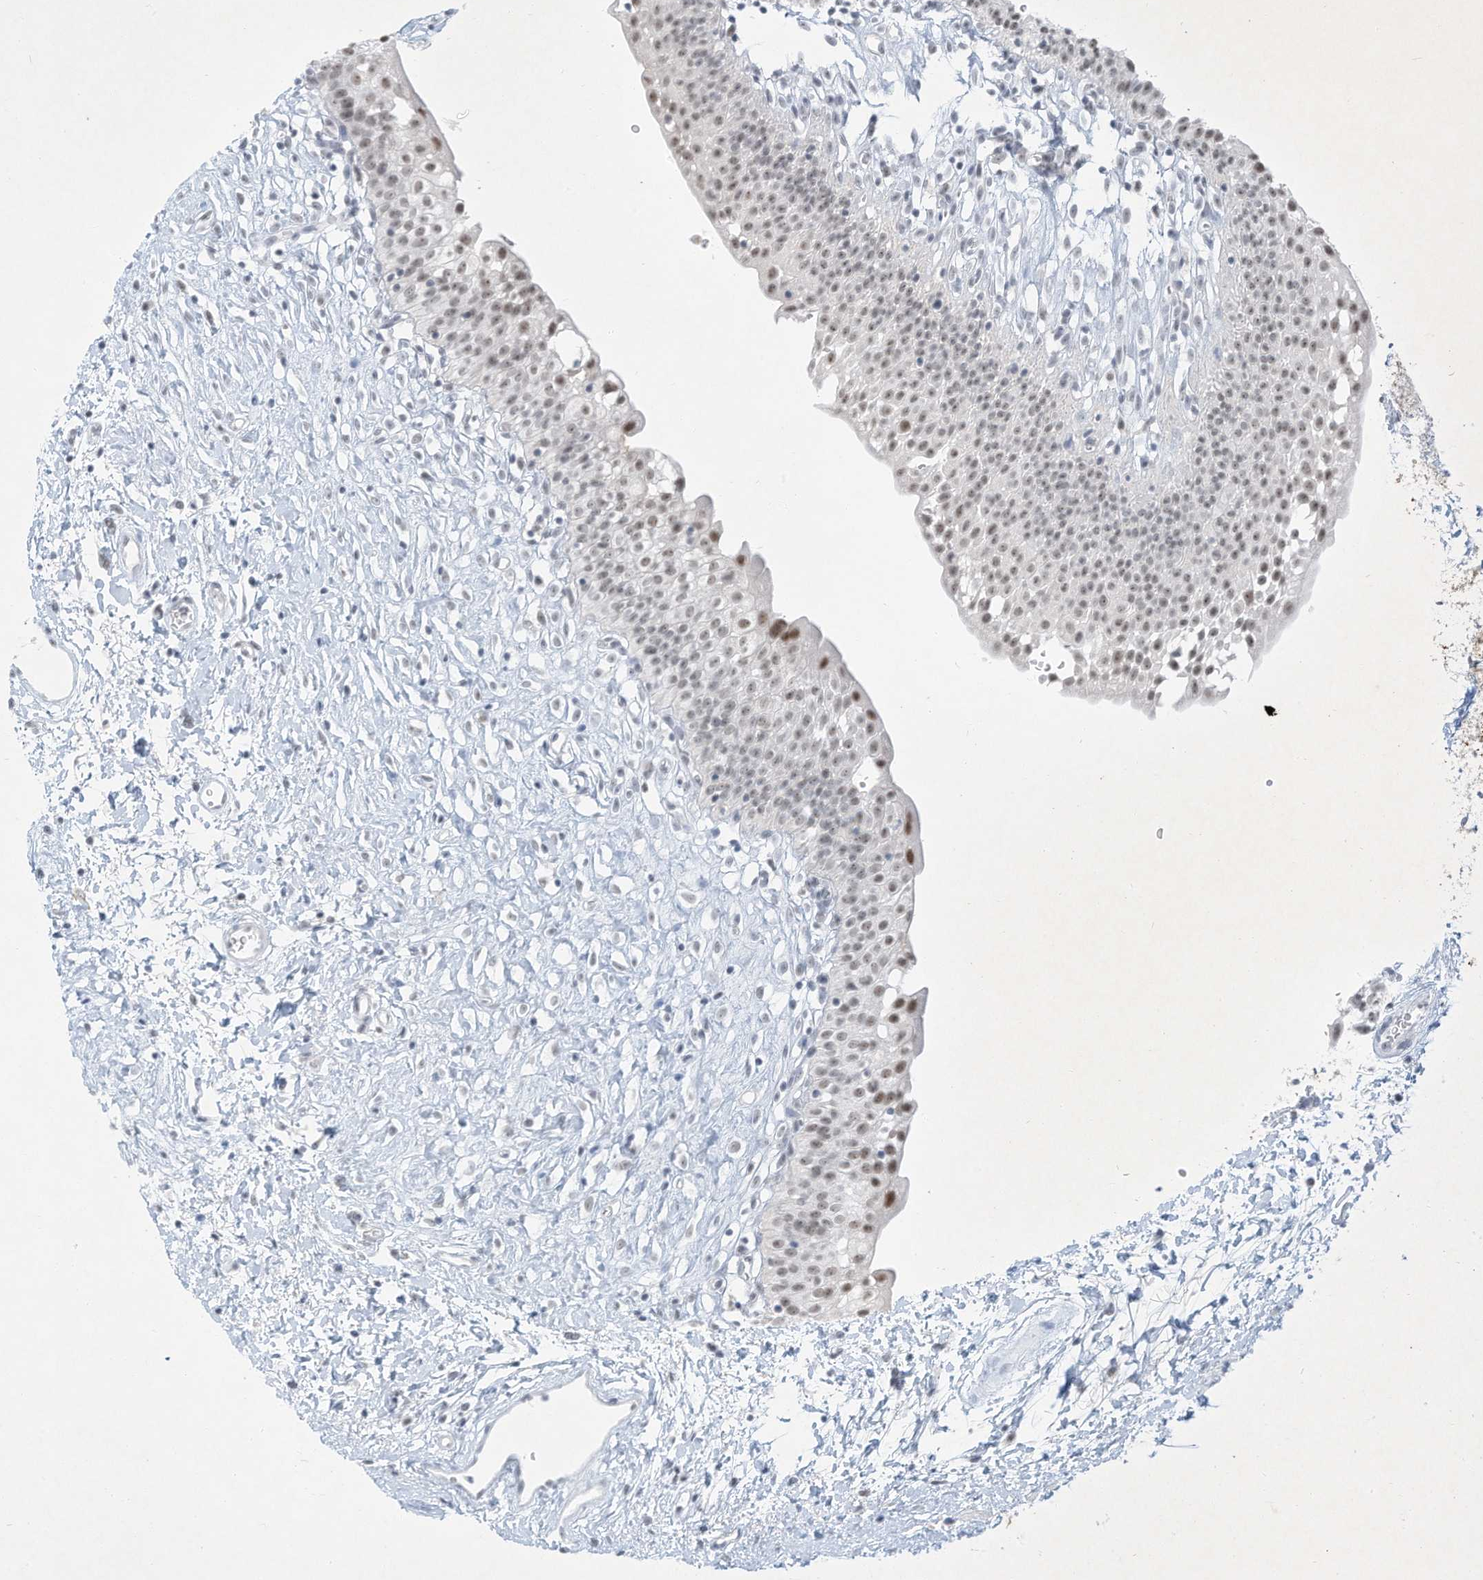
{"staining": {"intensity": "moderate", "quantity": "<25%", "location": "nuclear"}, "tissue": "urinary bladder", "cell_type": "Urothelial cells", "image_type": "normal", "snomed": [{"axis": "morphology", "description": "Normal tissue, NOS"}, {"axis": "topography", "description": "Urinary bladder"}], "caption": "Urinary bladder stained with DAB (3,3'-diaminobenzidine) immunohistochemistry shows low levels of moderate nuclear expression in about <25% of urothelial cells.", "gene": "PGC", "patient": {"sex": "male", "age": 51}}